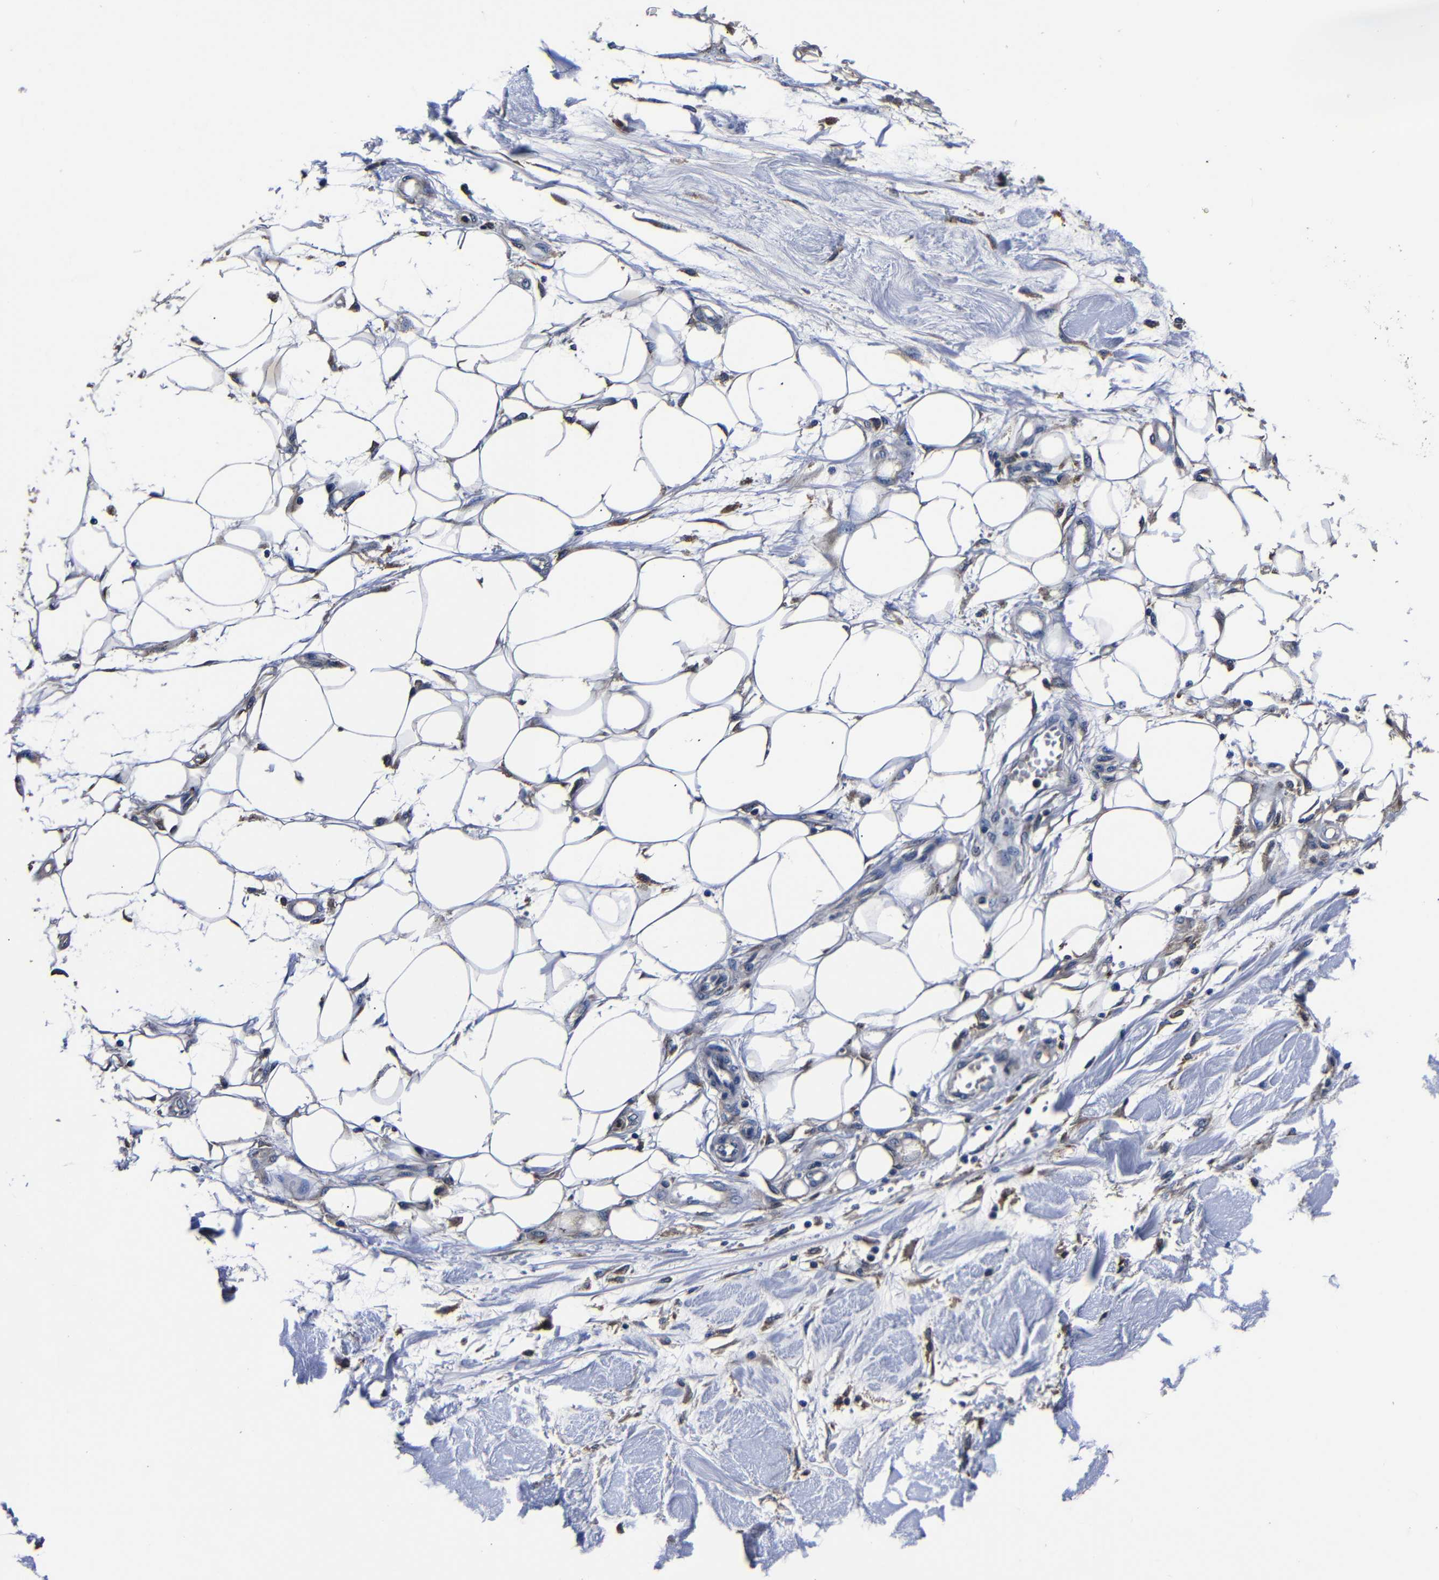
{"staining": {"intensity": "weak", "quantity": ">75%", "location": "cytoplasmic/membranous"}, "tissue": "adipose tissue", "cell_type": "Adipocytes", "image_type": "normal", "snomed": [{"axis": "morphology", "description": "Normal tissue, NOS"}, {"axis": "morphology", "description": "Squamous cell carcinoma, NOS"}, {"axis": "topography", "description": "Skin"}, {"axis": "topography", "description": "Peripheral nerve tissue"}], "caption": "Human adipose tissue stained with a brown dye reveals weak cytoplasmic/membranous positive staining in approximately >75% of adipocytes.", "gene": "SCN9A", "patient": {"sex": "male", "age": 83}}